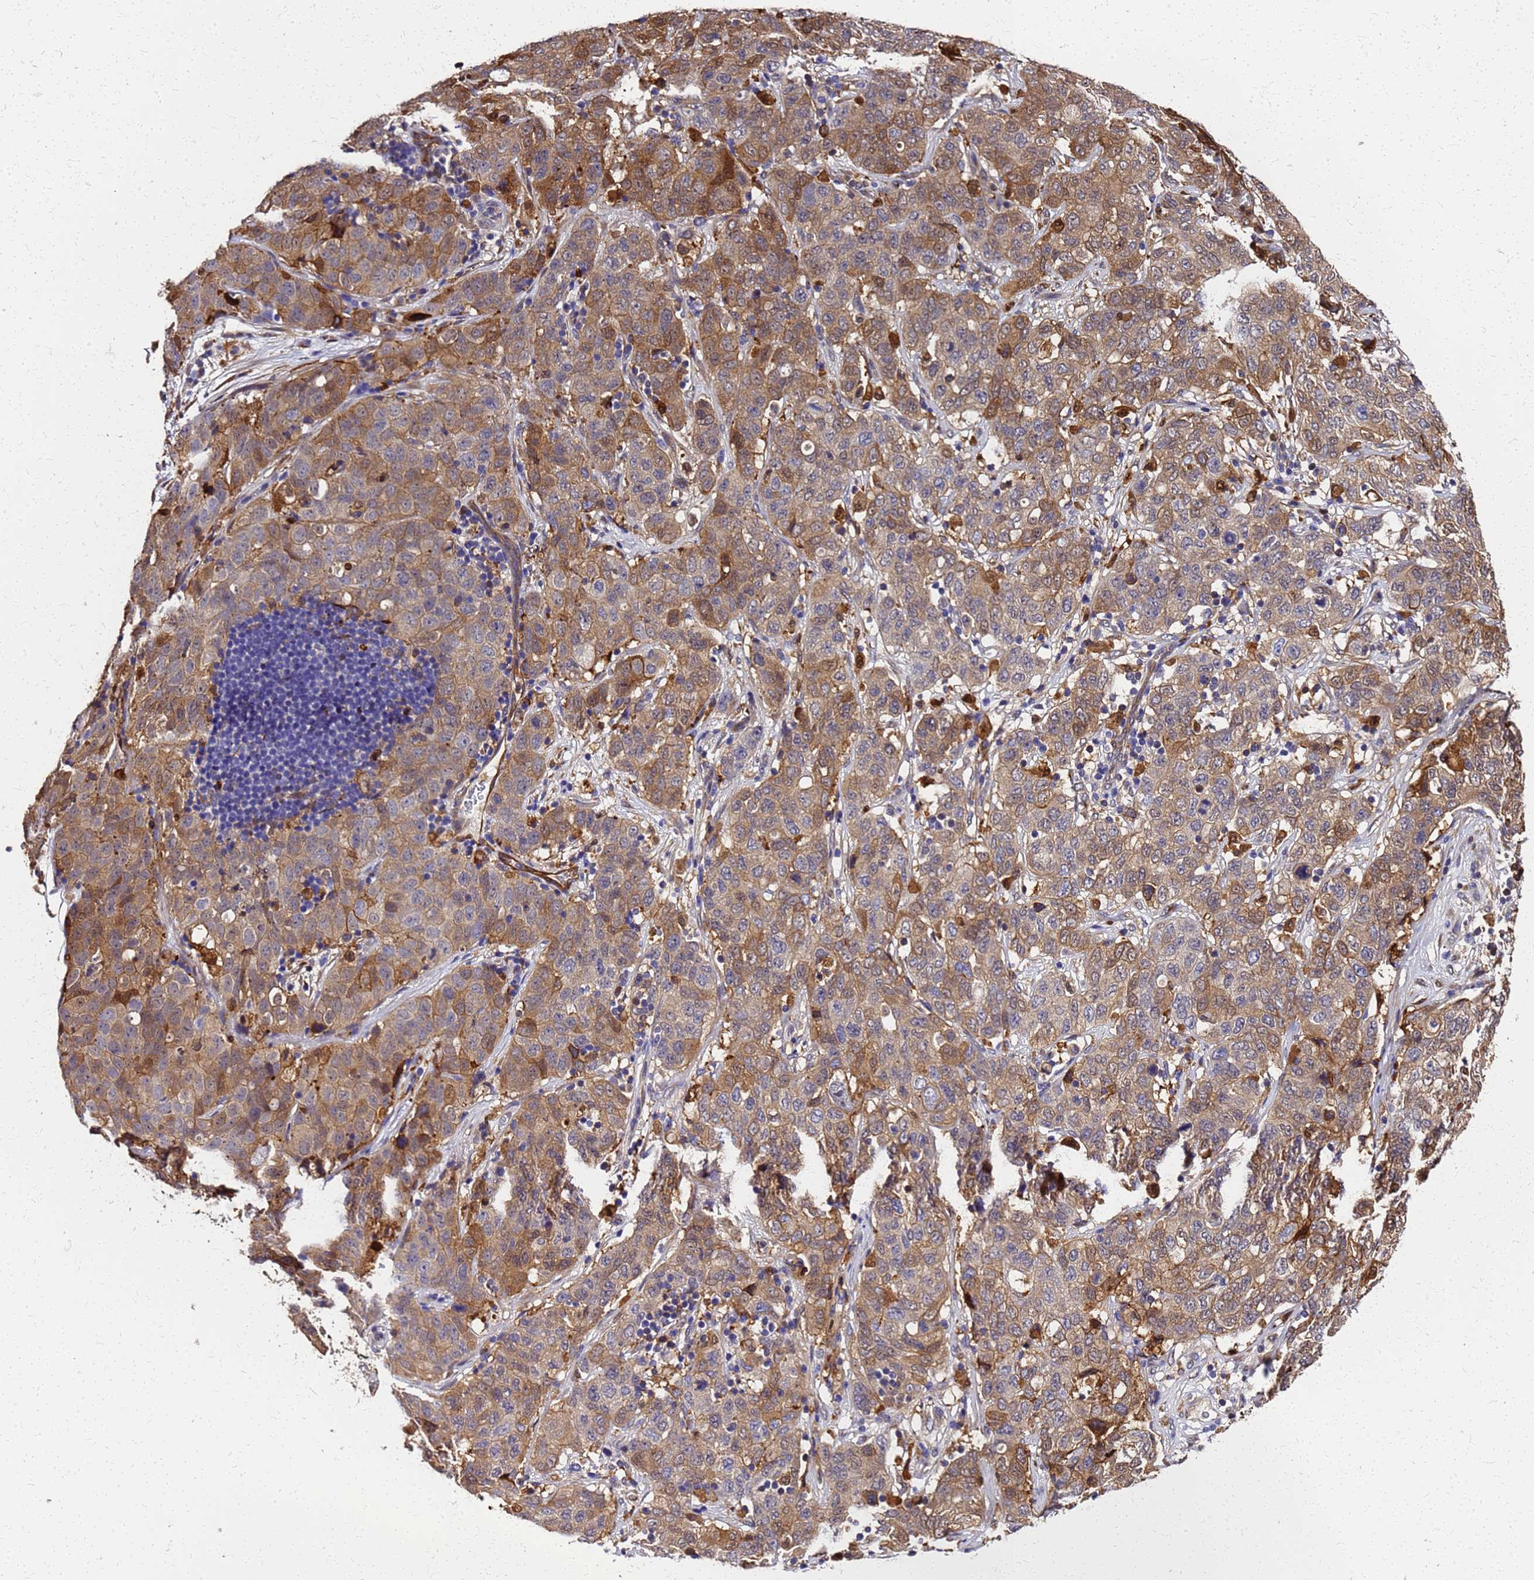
{"staining": {"intensity": "moderate", "quantity": "25%-75%", "location": "cytoplasmic/membranous"}, "tissue": "stomach cancer", "cell_type": "Tumor cells", "image_type": "cancer", "snomed": [{"axis": "morphology", "description": "Normal tissue, NOS"}, {"axis": "morphology", "description": "Adenocarcinoma, NOS"}, {"axis": "topography", "description": "Lymph node"}, {"axis": "topography", "description": "Stomach"}], "caption": "Adenocarcinoma (stomach) stained with immunohistochemistry (IHC) demonstrates moderate cytoplasmic/membranous positivity in approximately 25%-75% of tumor cells.", "gene": "S100A11", "patient": {"sex": "male", "age": 48}}